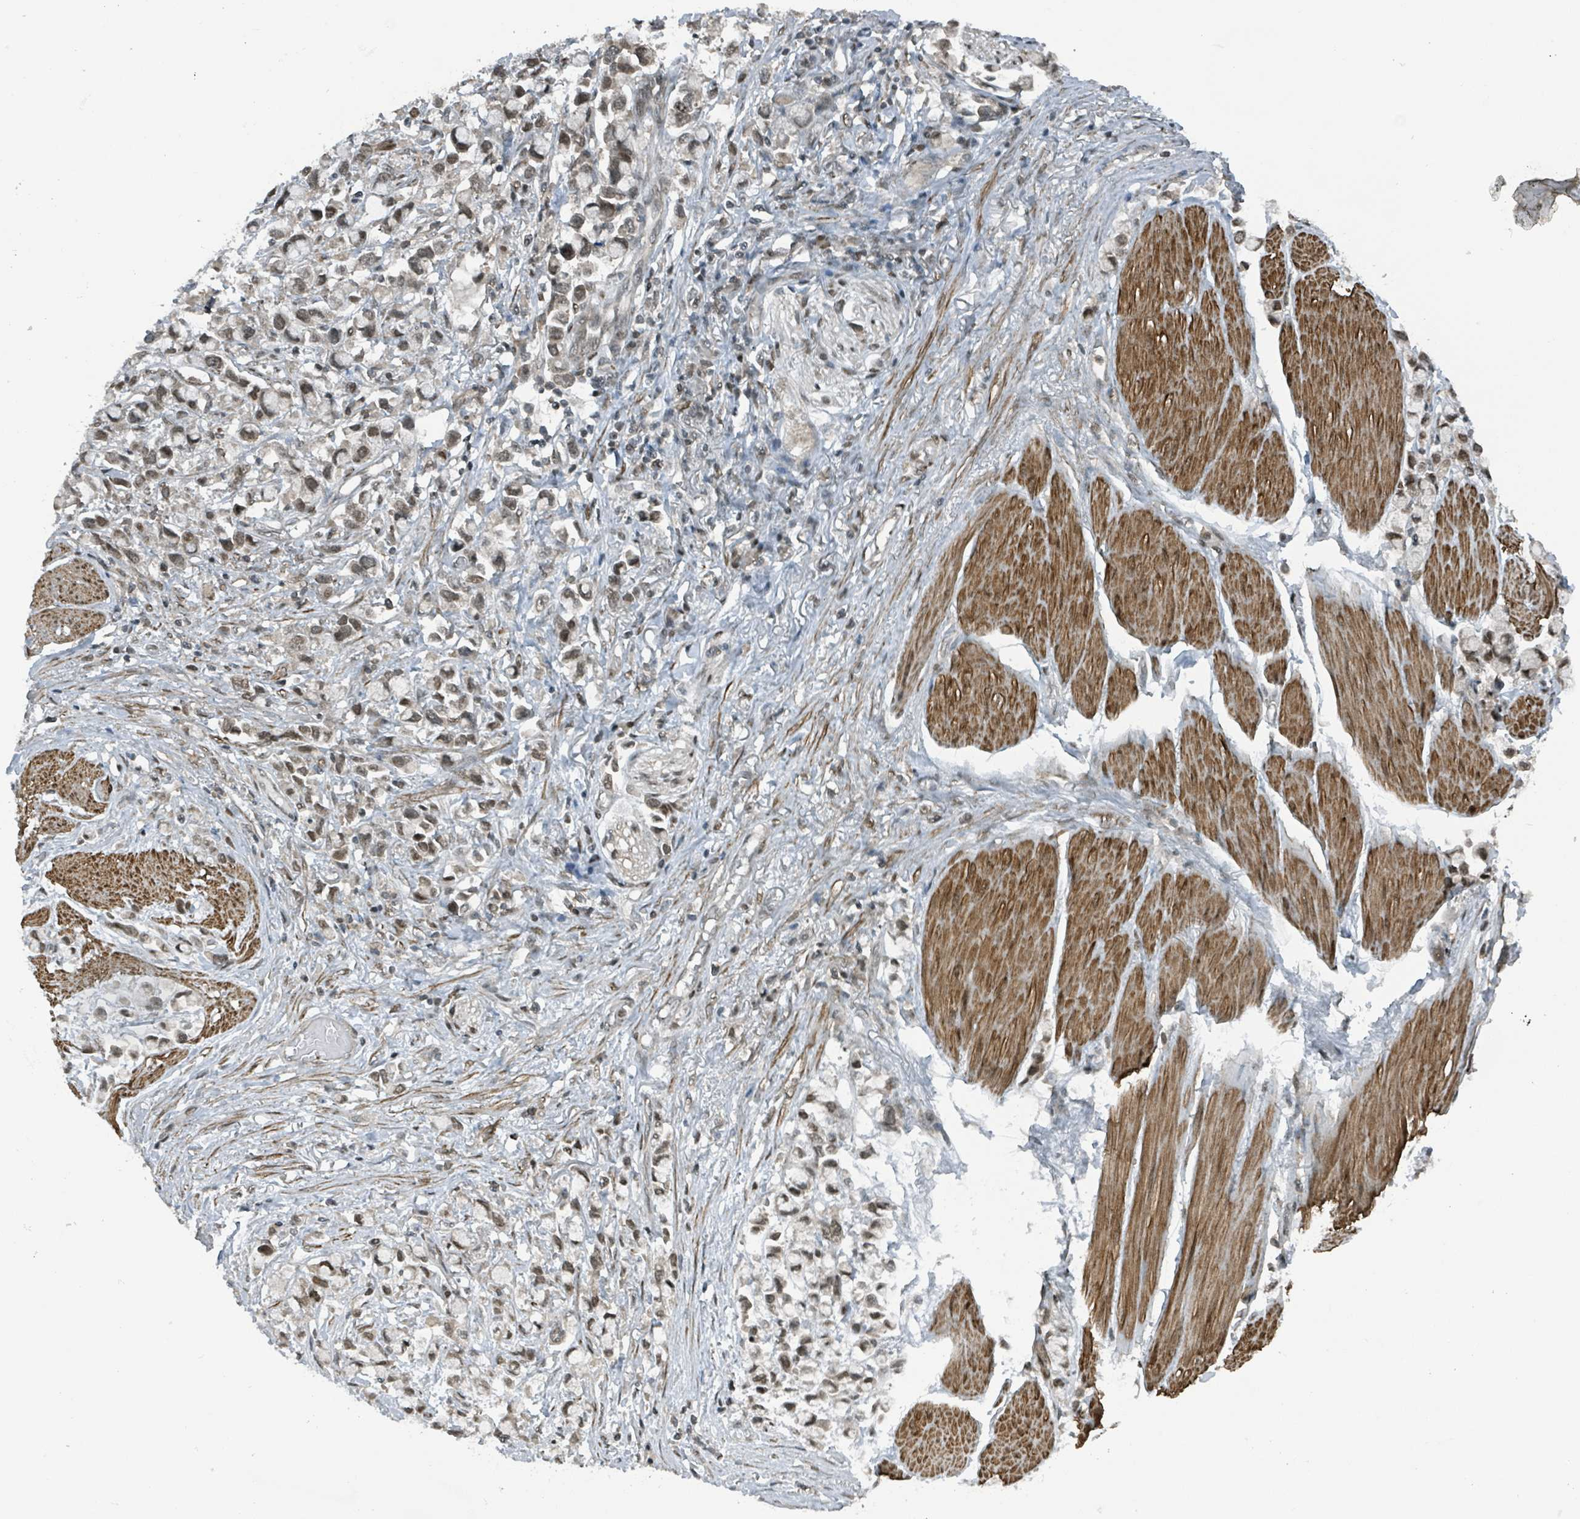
{"staining": {"intensity": "moderate", "quantity": ">75%", "location": "nuclear"}, "tissue": "stomach cancer", "cell_type": "Tumor cells", "image_type": "cancer", "snomed": [{"axis": "morphology", "description": "Adenocarcinoma, NOS"}, {"axis": "topography", "description": "Stomach"}], "caption": "IHC of stomach cancer exhibits medium levels of moderate nuclear expression in about >75% of tumor cells. The protein of interest is shown in brown color, while the nuclei are stained blue.", "gene": "PHIP", "patient": {"sex": "female", "age": 81}}